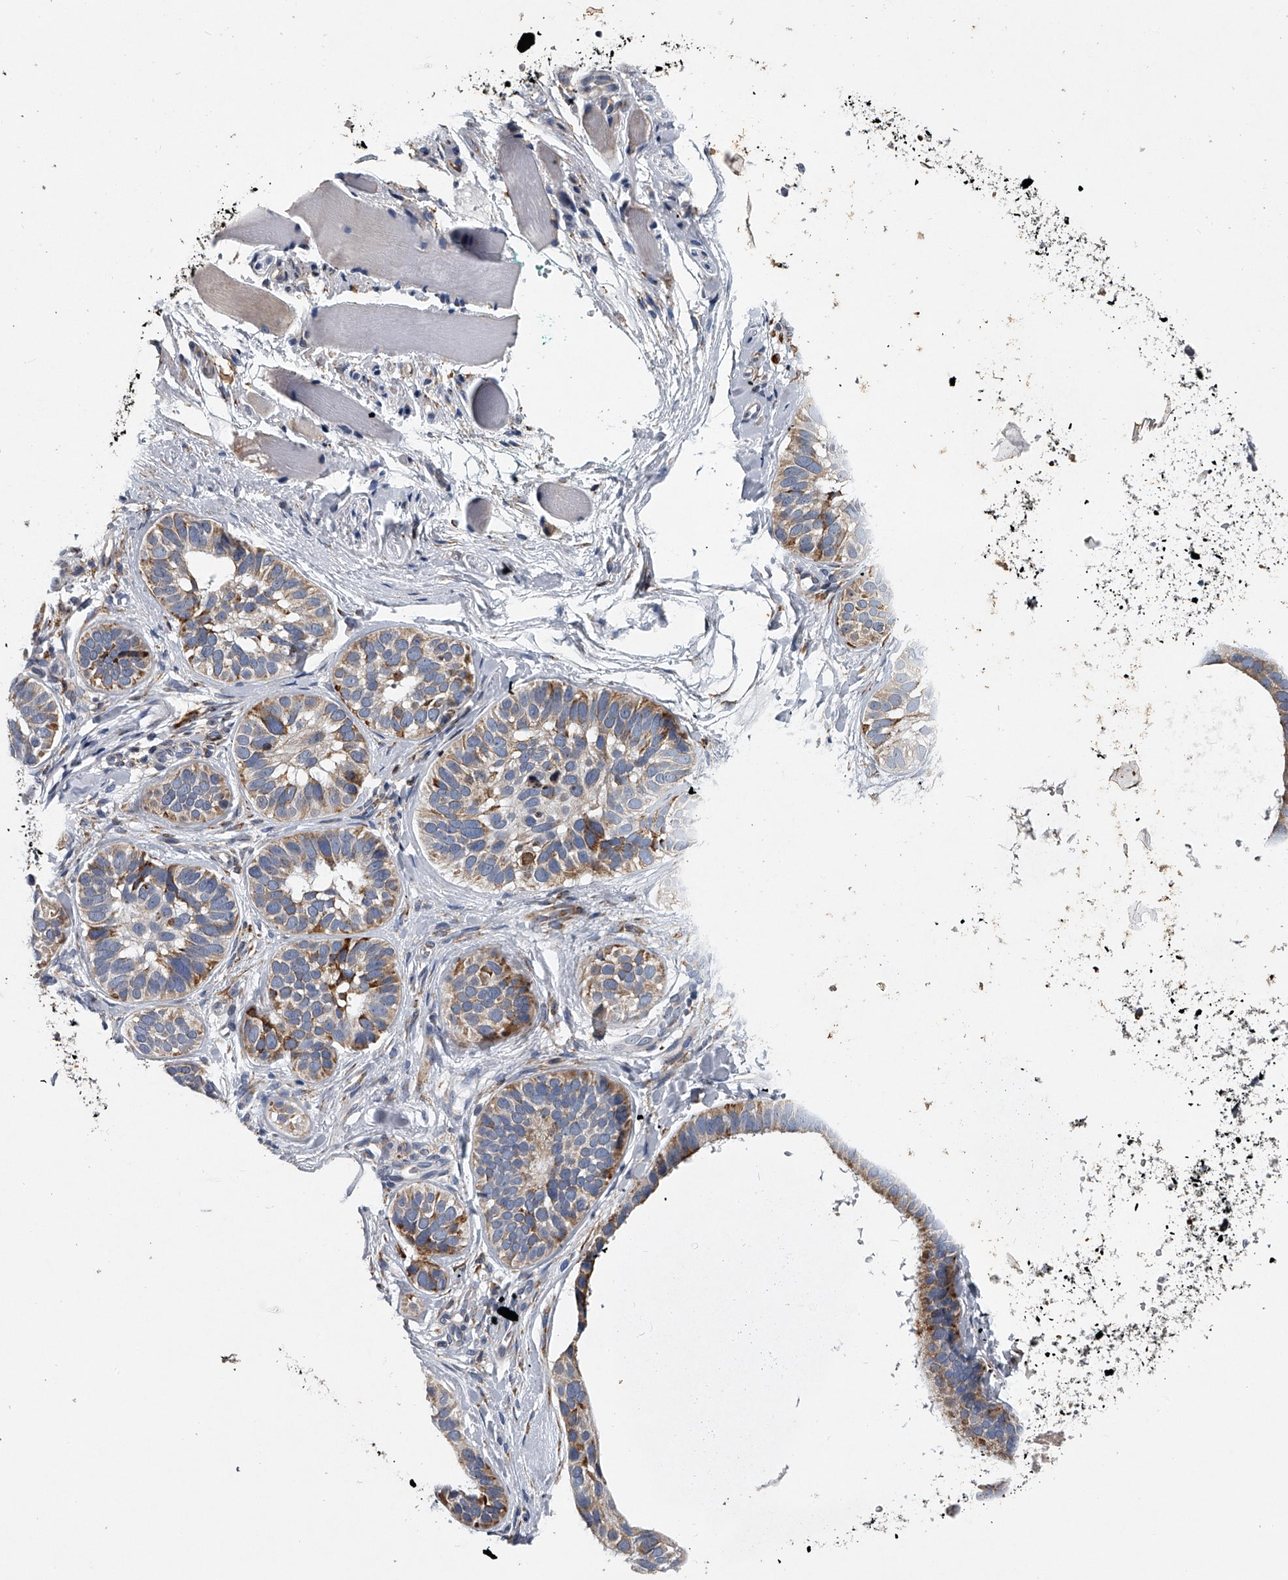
{"staining": {"intensity": "moderate", "quantity": "<25%", "location": "cytoplasmic/membranous"}, "tissue": "skin cancer", "cell_type": "Tumor cells", "image_type": "cancer", "snomed": [{"axis": "morphology", "description": "Basal cell carcinoma"}, {"axis": "topography", "description": "Skin"}], "caption": "Skin cancer (basal cell carcinoma) stained for a protein exhibits moderate cytoplasmic/membranous positivity in tumor cells.", "gene": "TMEM63C", "patient": {"sex": "male", "age": 62}}